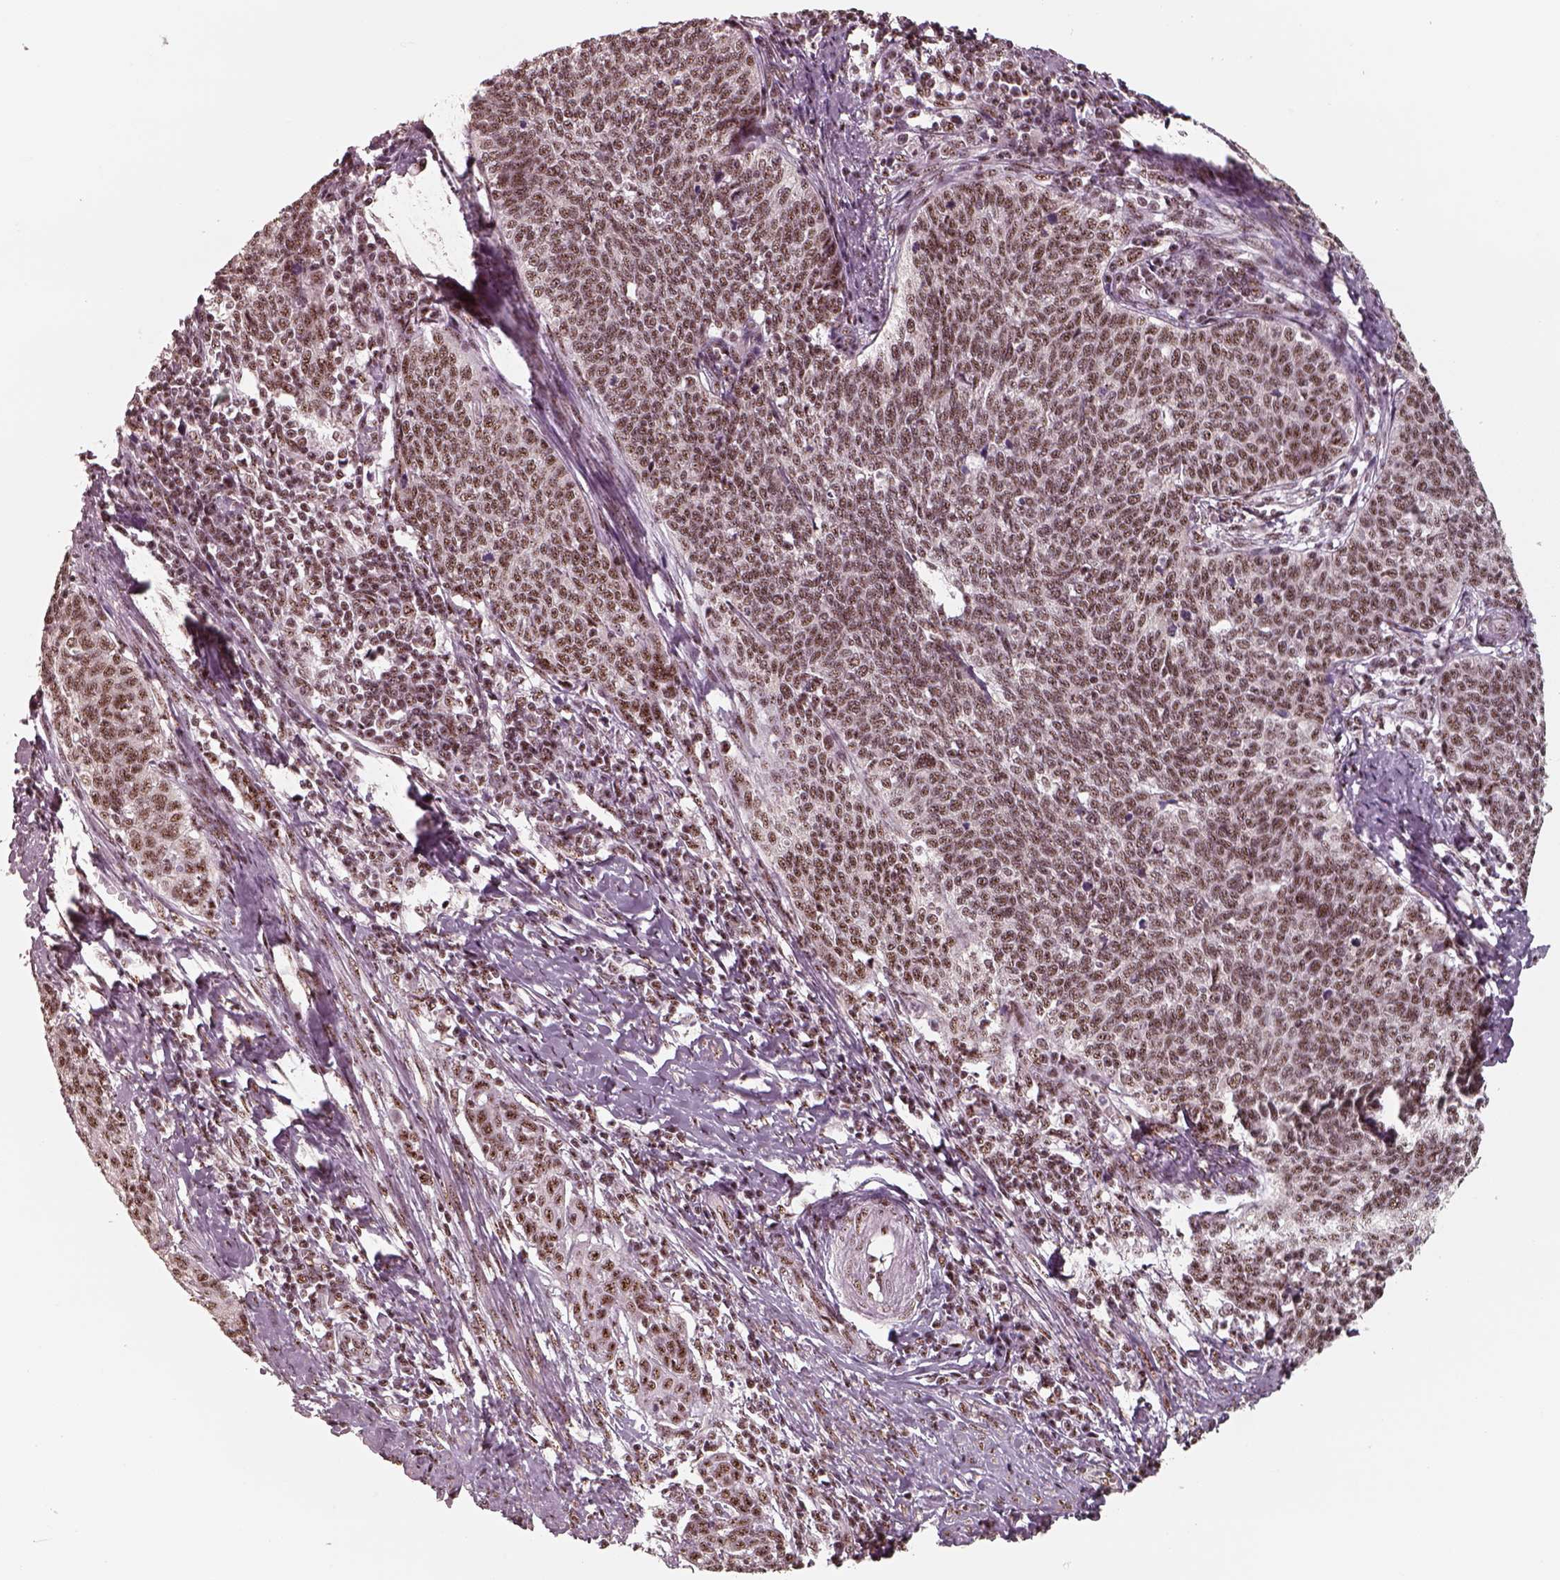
{"staining": {"intensity": "moderate", "quantity": ">75%", "location": "nuclear"}, "tissue": "cervical cancer", "cell_type": "Tumor cells", "image_type": "cancer", "snomed": [{"axis": "morphology", "description": "Squamous cell carcinoma, NOS"}, {"axis": "topography", "description": "Cervix"}], "caption": "A brown stain shows moderate nuclear expression of a protein in cervical cancer tumor cells.", "gene": "ATXN7L3", "patient": {"sex": "female", "age": 39}}